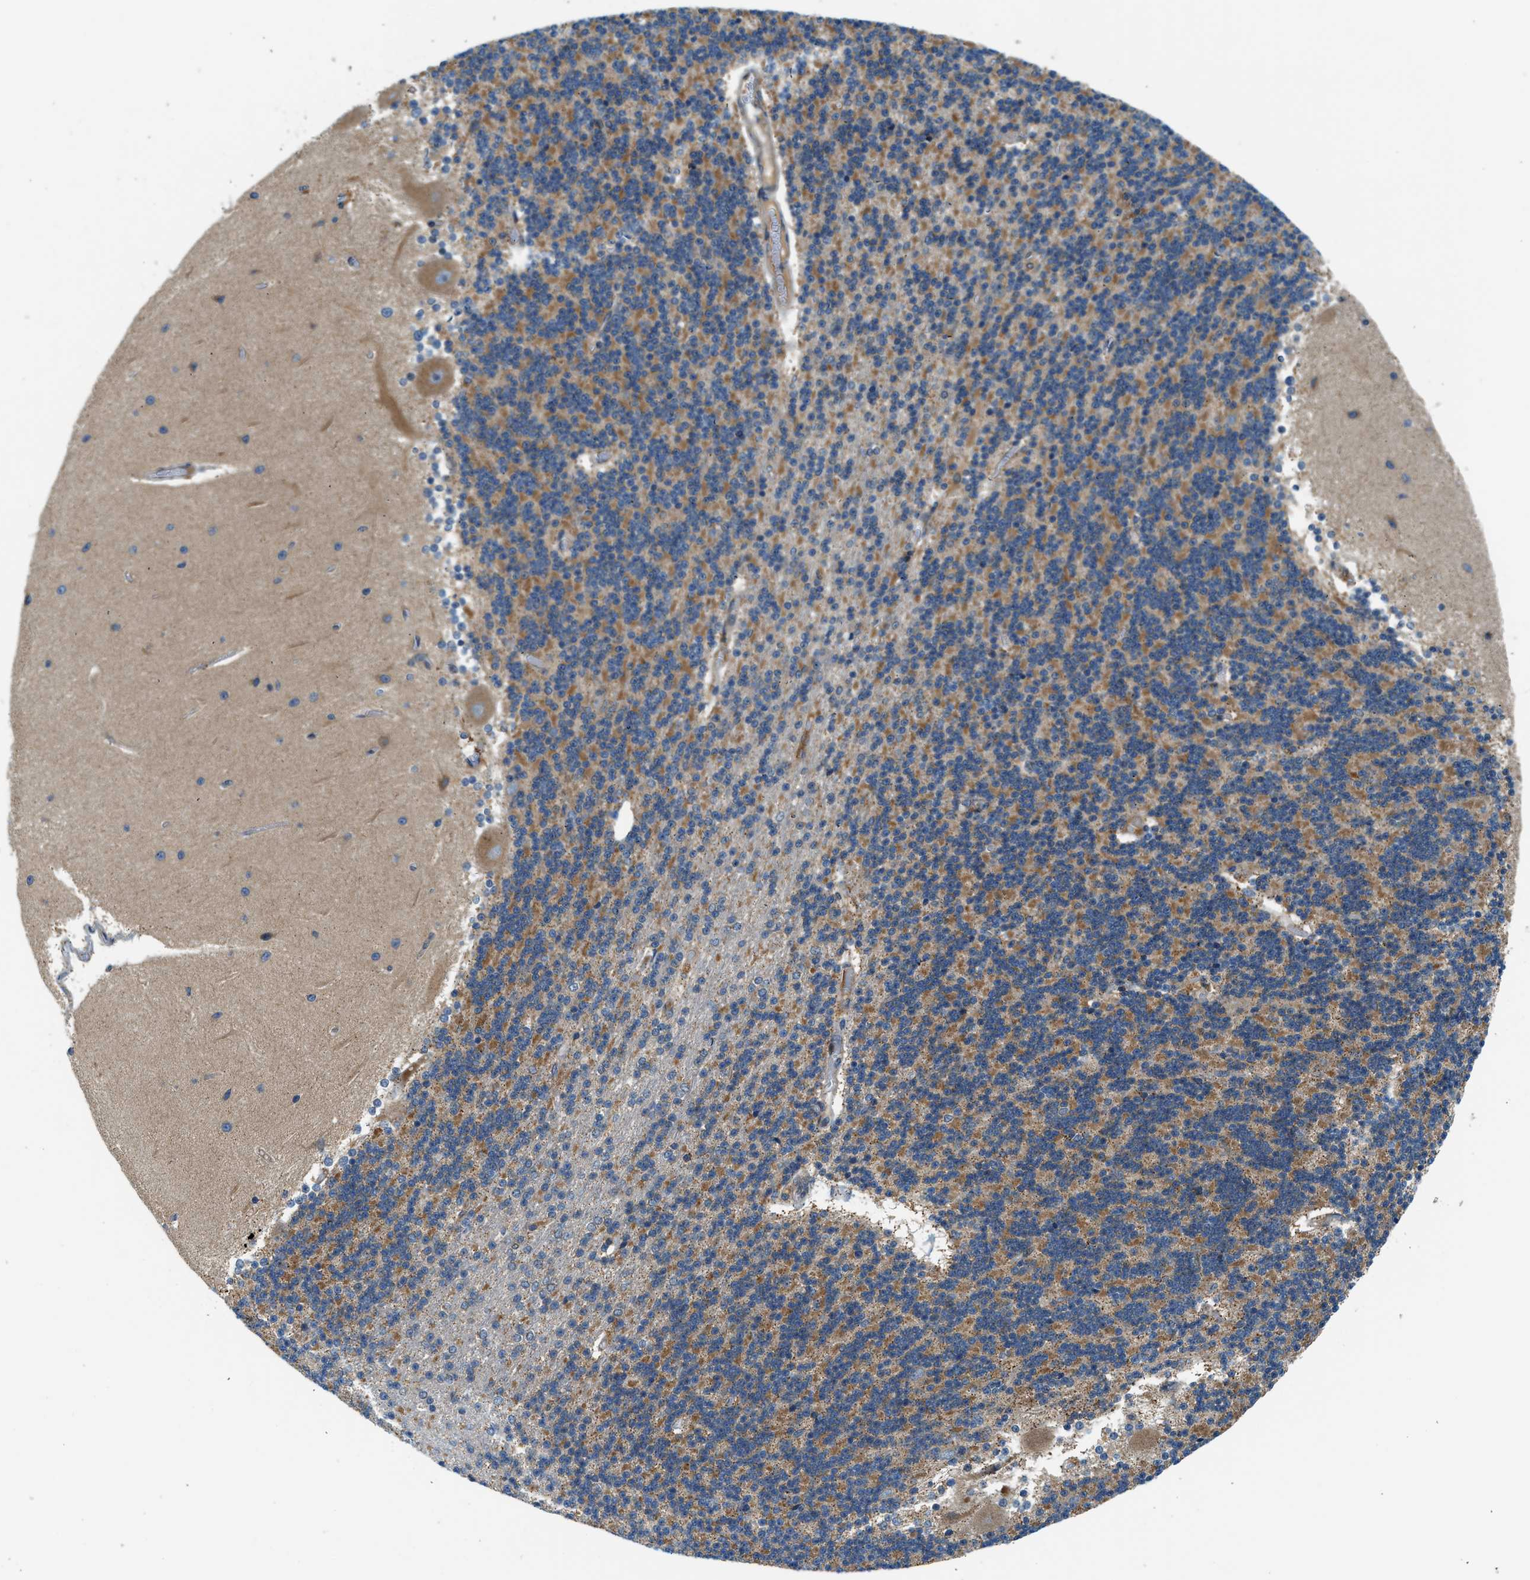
{"staining": {"intensity": "moderate", "quantity": "25%-75%", "location": "cytoplasmic/membranous"}, "tissue": "cerebellum", "cell_type": "Cells in granular layer", "image_type": "normal", "snomed": [{"axis": "morphology", "description": "Normal tissue, NOS"}, {"axis": "topography", "description": "Cerebellum"}], "caption": "Cerebellum stained with IHC exhibits moderate cytoplasmic/membranous positivity in approximately 25%-75% of cells in granular layer. (DAB (3,3'-diaminobenzidine) = brown stain, brightfield microscopy at high magnification).", "gene": "KCNK1", "patient": {"sex": "female", "age": 54}}